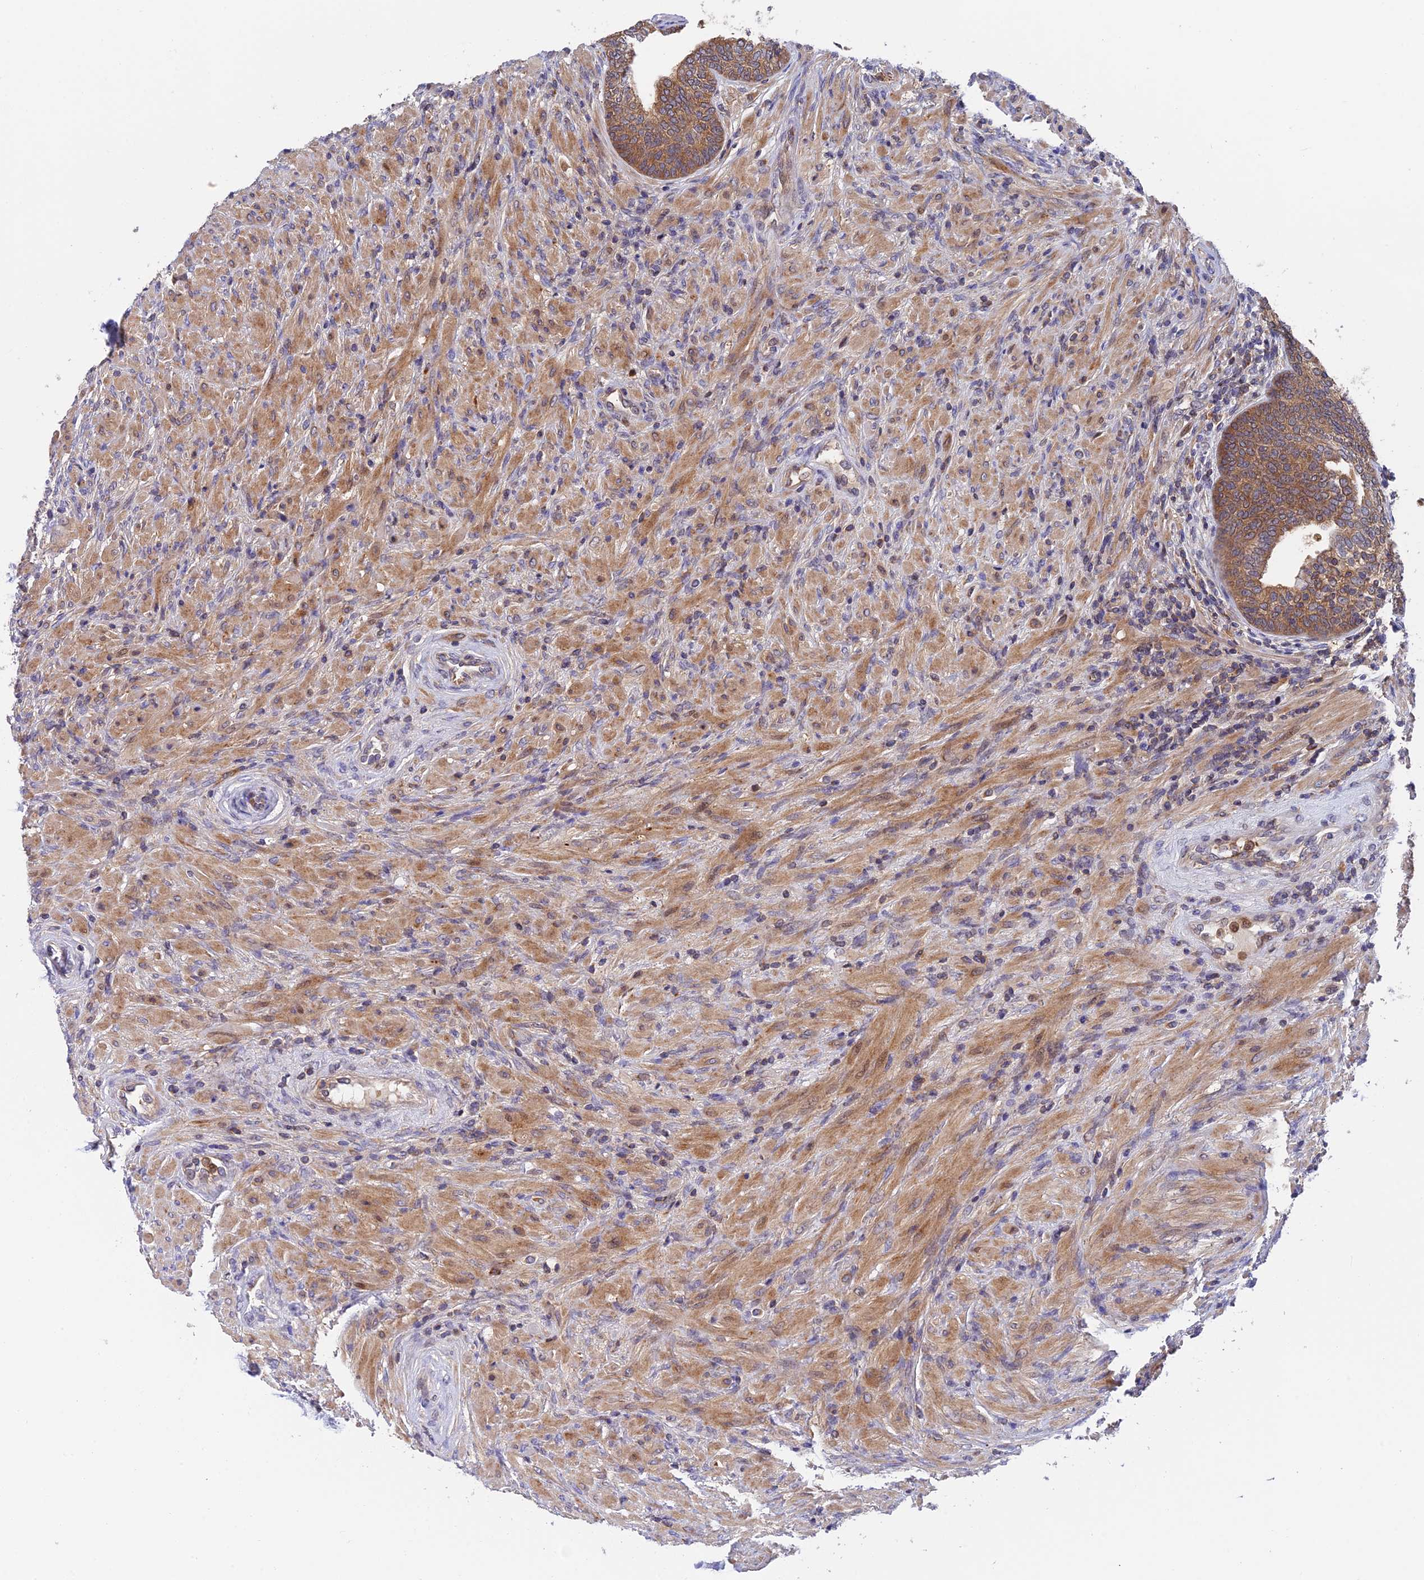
{"staining": {"intensity": "moderate", "quantity": "25%-75%", "location": "cytoplasmic/membranous"}, "tissue": "prostate", "cell_type": "Glandular cells", "image_type": "normal", "snomed": [{"axis": "morphology", "description": "Normal tissue, NOS"}, {"axis": "topography", "description": "Prostate"}], "caption": "This is a histology image of IHC staining of unremarkable prostate, which shows moderate positivity in the cytoplasmic/membranous of glandular cells.", "gene": "IPO5", "patient": {"sex": "male", "age": 76}}